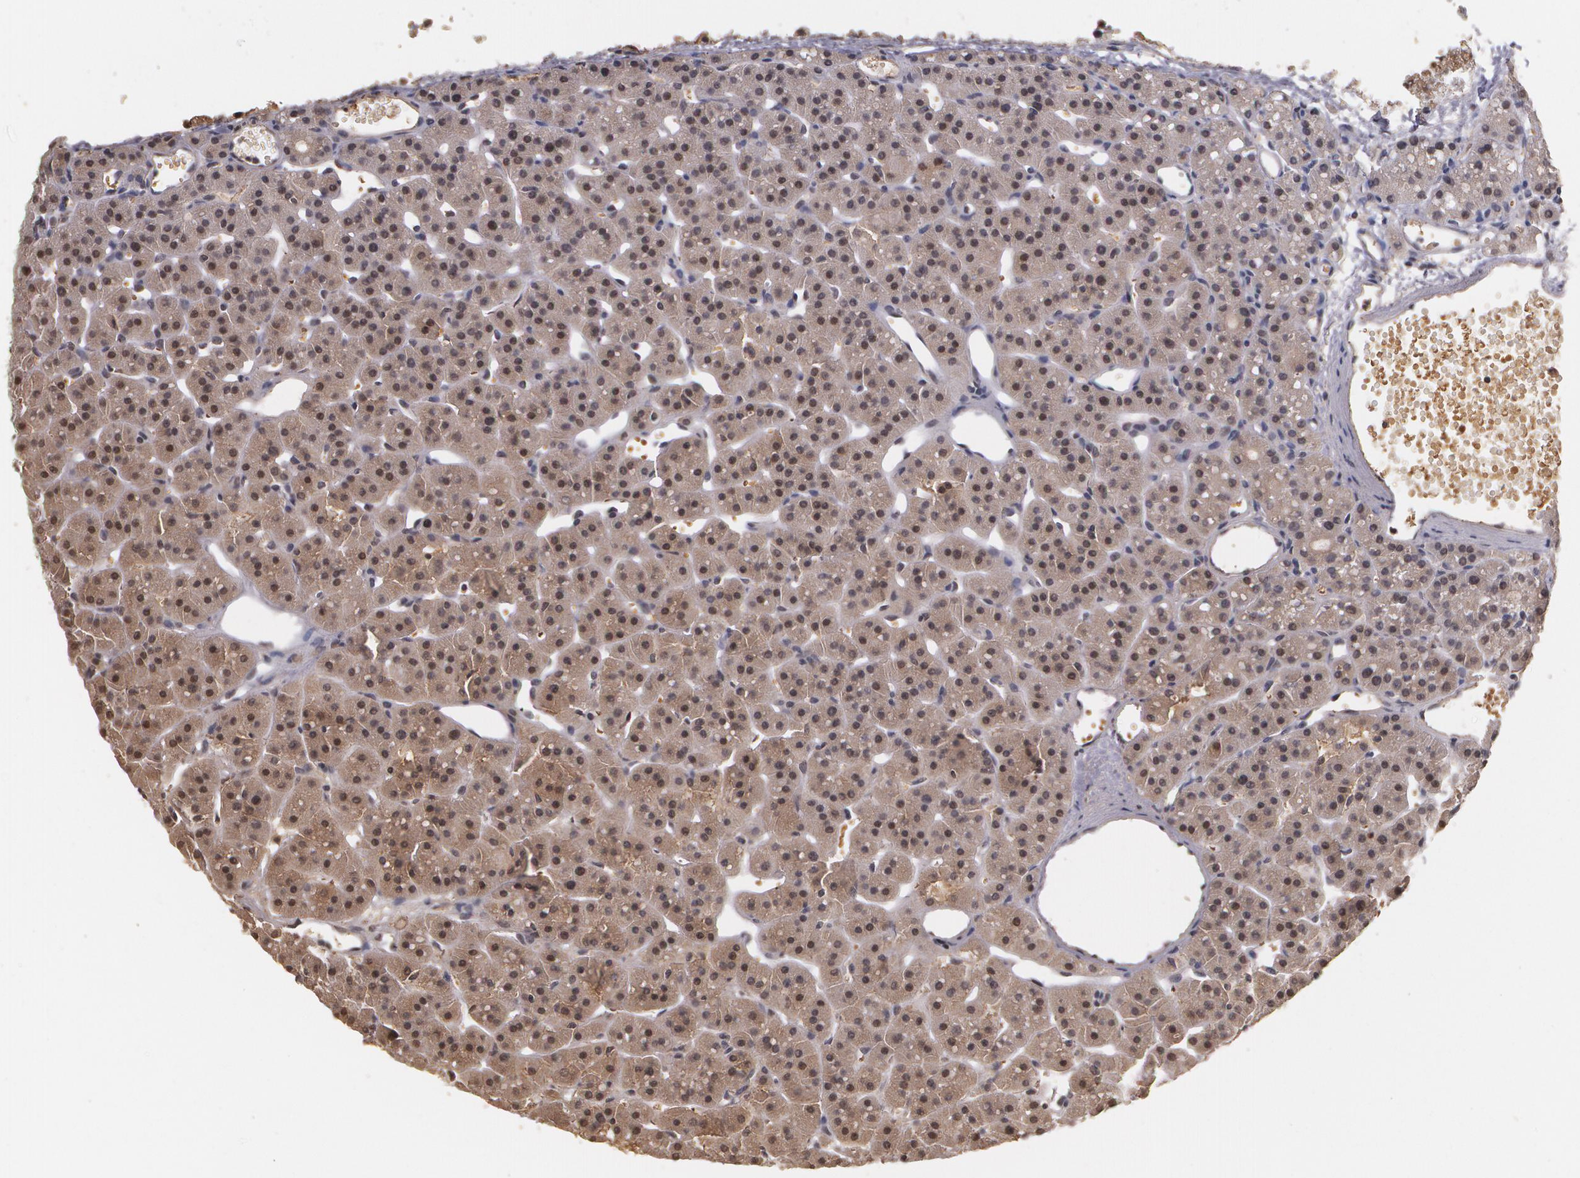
{"staining": {"intensity": "moderate", "quantity": ">75%", "location": "cytoplasmic/membranous"}, "tissue": "parathyroid gland", "cell_type": "Glandular cells", "image_type": "normal", "snomed": [{"axis": "morphology", "description": "Normal tissue, NOS"}, {"axis": "topography", "description": "Parathyroid gland"}], "caption": "This micrograph displays normal parathyroid gland stained with immunohistochemistry to label a protein in brown. The cytoplasmic/membranous of glandular cells show moderate positivity for the protein. Nuclei are counter-stained blue.", "gene": "PTS", "patient": {"sex": "female", "age": 76}}